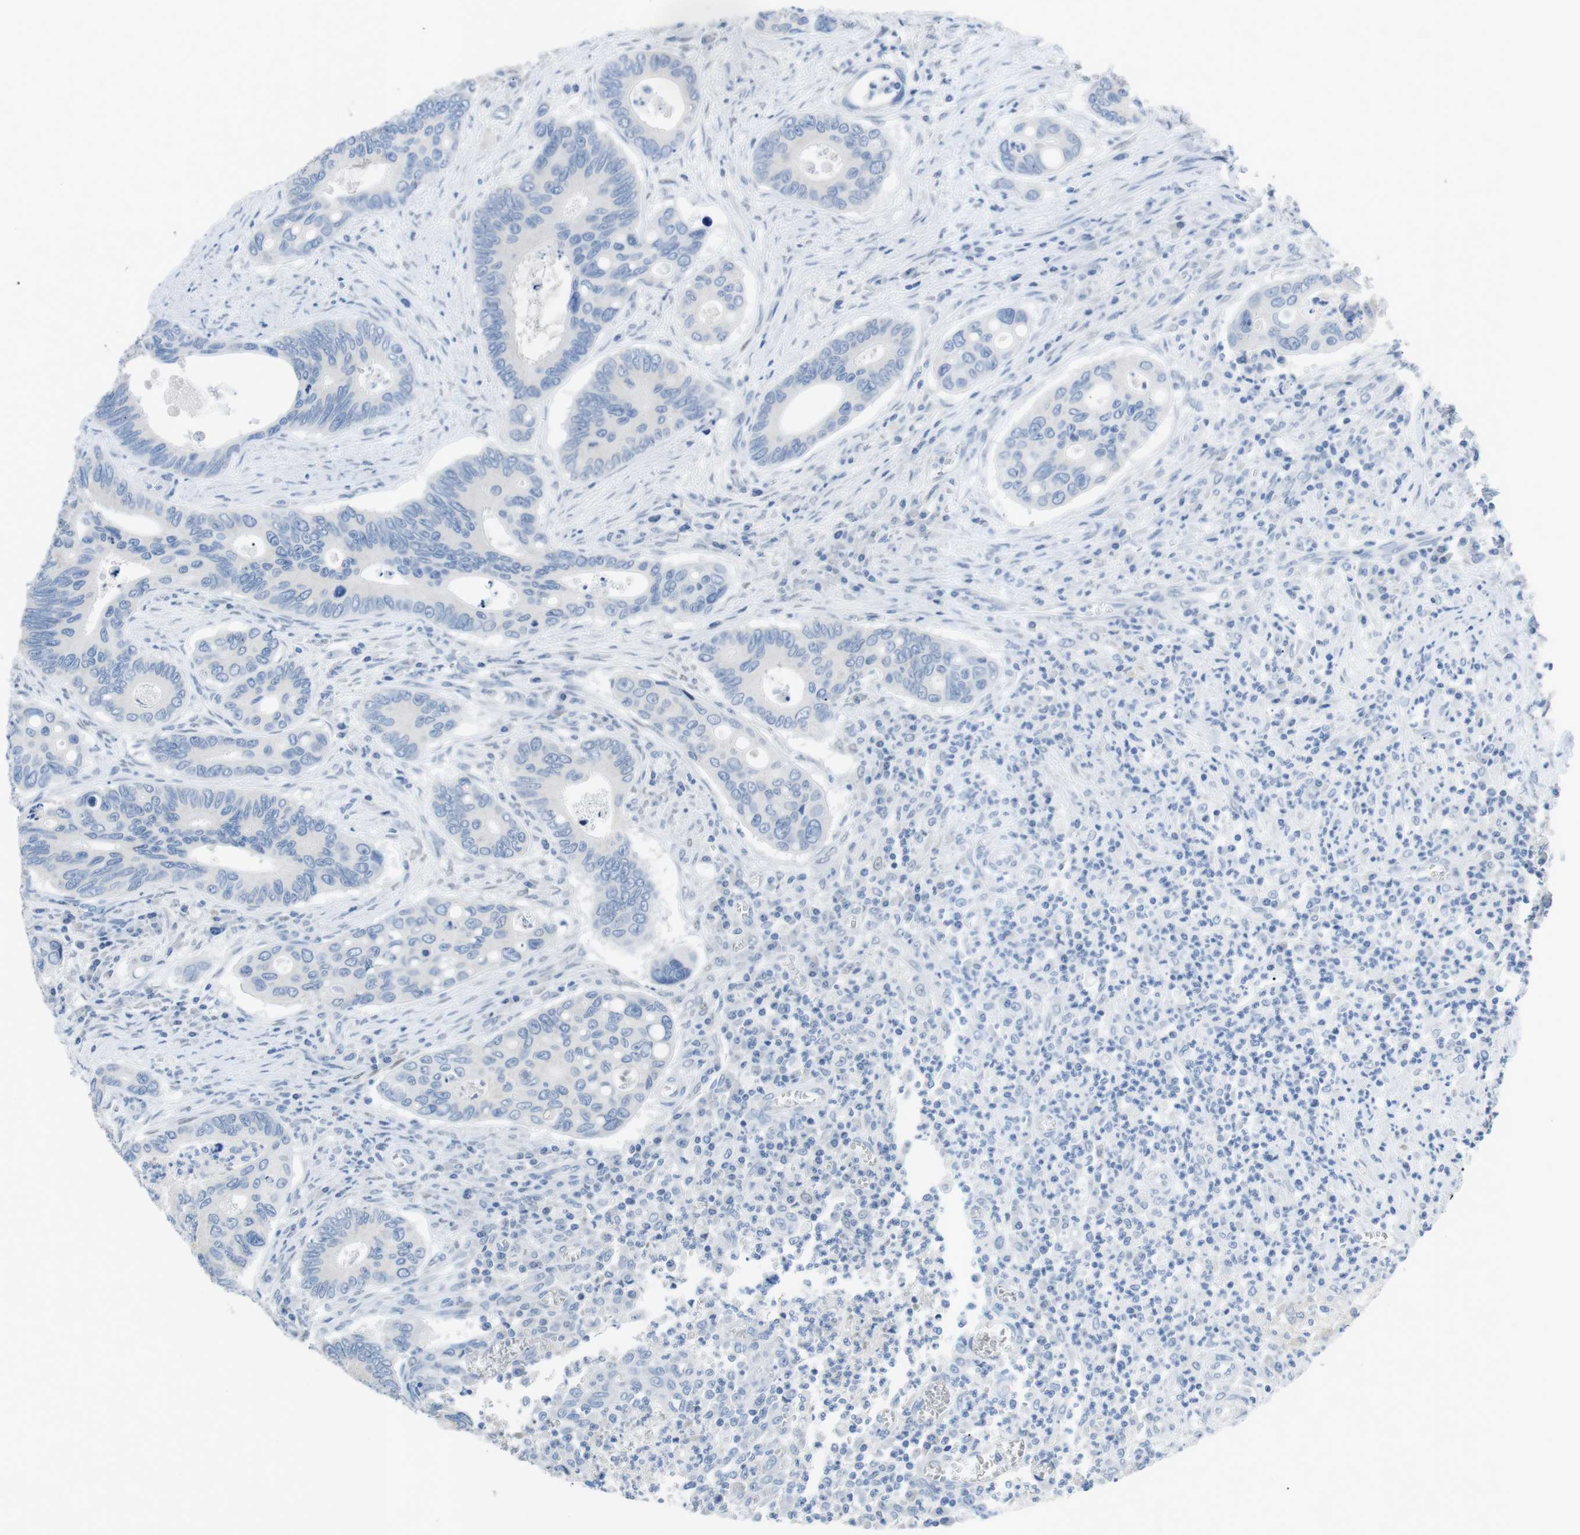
{"staining": {"intensity": "negative", "quantity": "none", "location": "none"}, "tissue": "colorectal cancer", "cell_type": "Tumor cells", "image_type": "cancer", "snomed": [{"axis": "morphology", "description": "Inflammation, NOS"}, {"axis": "morphology", "description": "Adenocarcinoma, NOS"}, {"axis": "topography", "description": "Colon"}], "caption": "Colorectal cancer stained for a protein using IHC displays no positivity tumor cells.", "gene": "SALL4", "patient": {"sex": "male", "age": 72}}